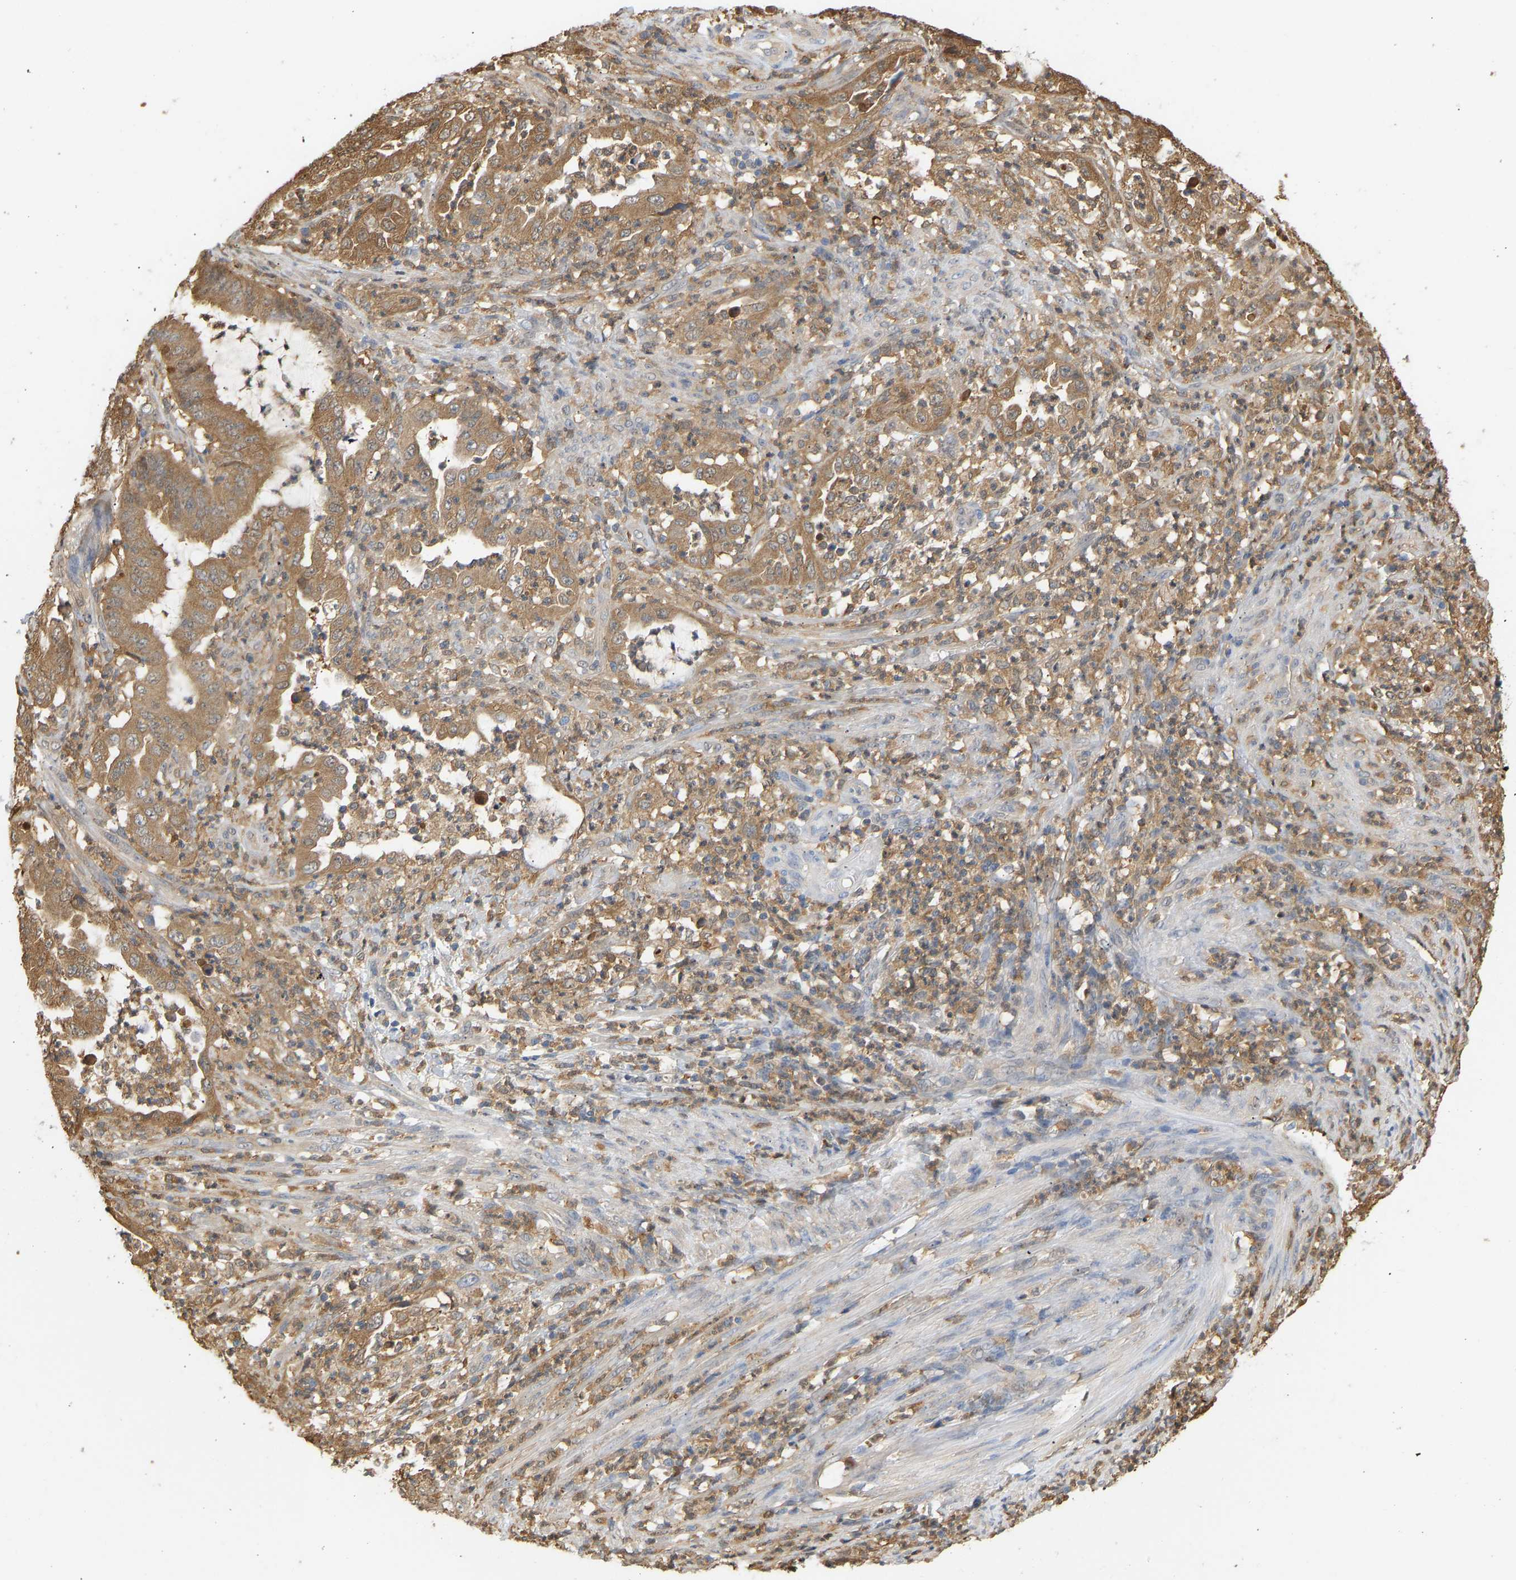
{"staining": {"intensity": "moderate", "quantity": ">75%", "location": "cytoplasmic/membranous"}, "tissue": "endometrial cancer", "cell_type": "Tumor cells", "image_type": "cancer", "snomed": [{"axis": "morphology", "description": "Adenocarcinoma, NOS"}, {"axis": "topography", "description": "Endometrium"}], "caption": "IHC of endometrial cancer (adenocarcinoma) displays medium levels of moderate cytoplasmic/membranous staining in approximately >75% of tumor cells.", "gene": "ENO1", "patient": {"sex": "female", "age": 70}}